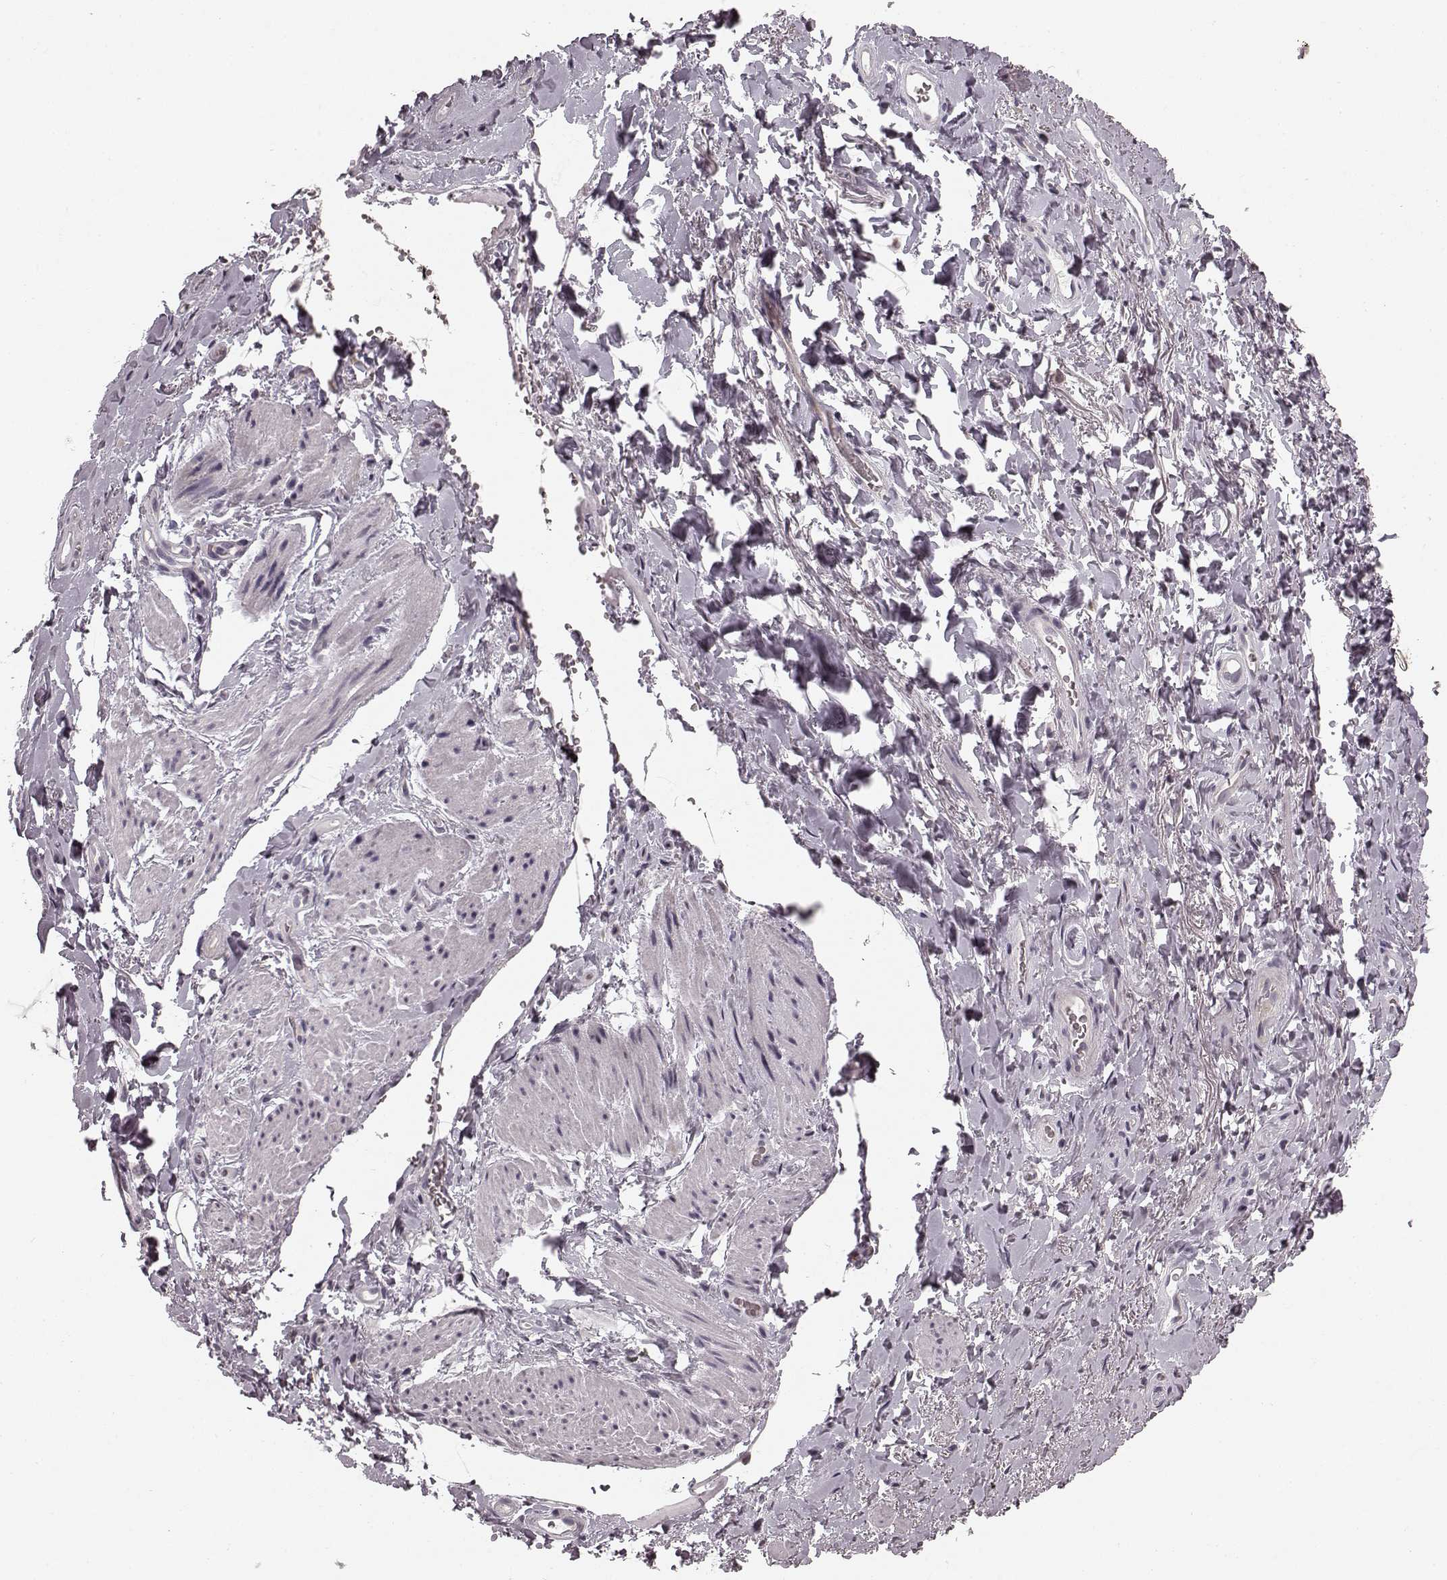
{"staining": {"intensity": "negative", "quantity": "none", "location": "none"}, "tissue": "adipose tissue", "cell_type": "Adipocytes", "image_type": "normal", "snomed": [{"axis": "morphology", "description": "Normal tissue, NOS"}, {"axis": "topography", "description": "Anal"}, {"axis": "topography", "description": "Peripheral nerve tissue"}], "caption": "DAB (3,3'-diaminobenzidine) immunohistochemical staining of benign adipose tissue displays no significant positivity in adipocytes.", "gene": "FAM234B", "patient": {"sex": "male", "age": 53}}